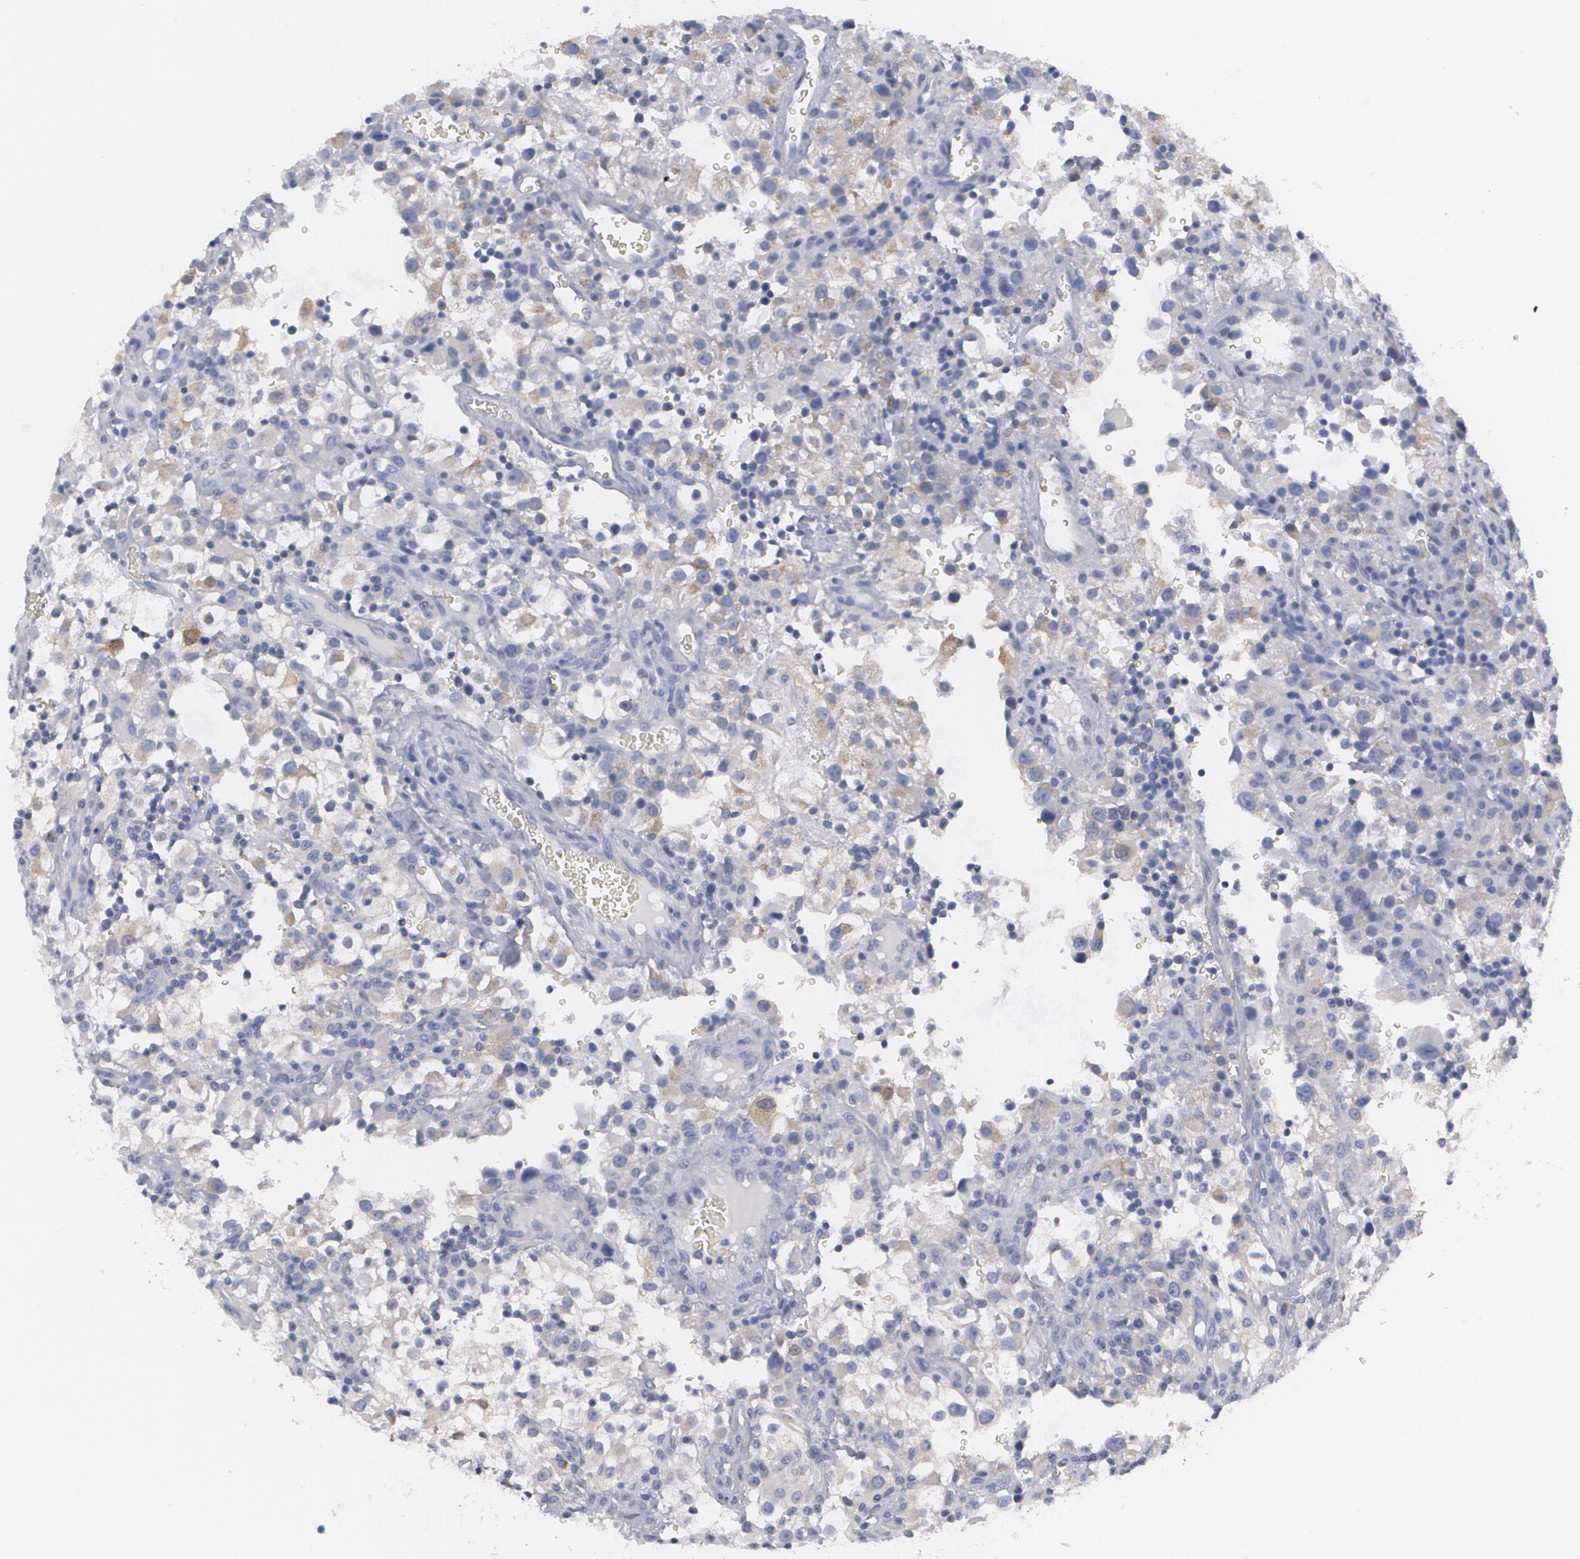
{"staining": {"intensity": "weak", "quantity": "<25%", "location": "cytoplasmic/membranous"}, "tissue": "renal cancer", "cell_type": "Tumor cells", "image_type": "cancer", "snomed": [{"axis": "morphology", "description": "Adenocarcinoma, NOS"}, {"axis": "topography", "description": "Kidney"}], "caption": "A high-resolution photomicrograph shows IHC staining of adenocarcinoma (renal), which exhibits no significant expression in tumor cells.", "gene": "MBNL3", "patient": {"sex": "female", "age": 52}}